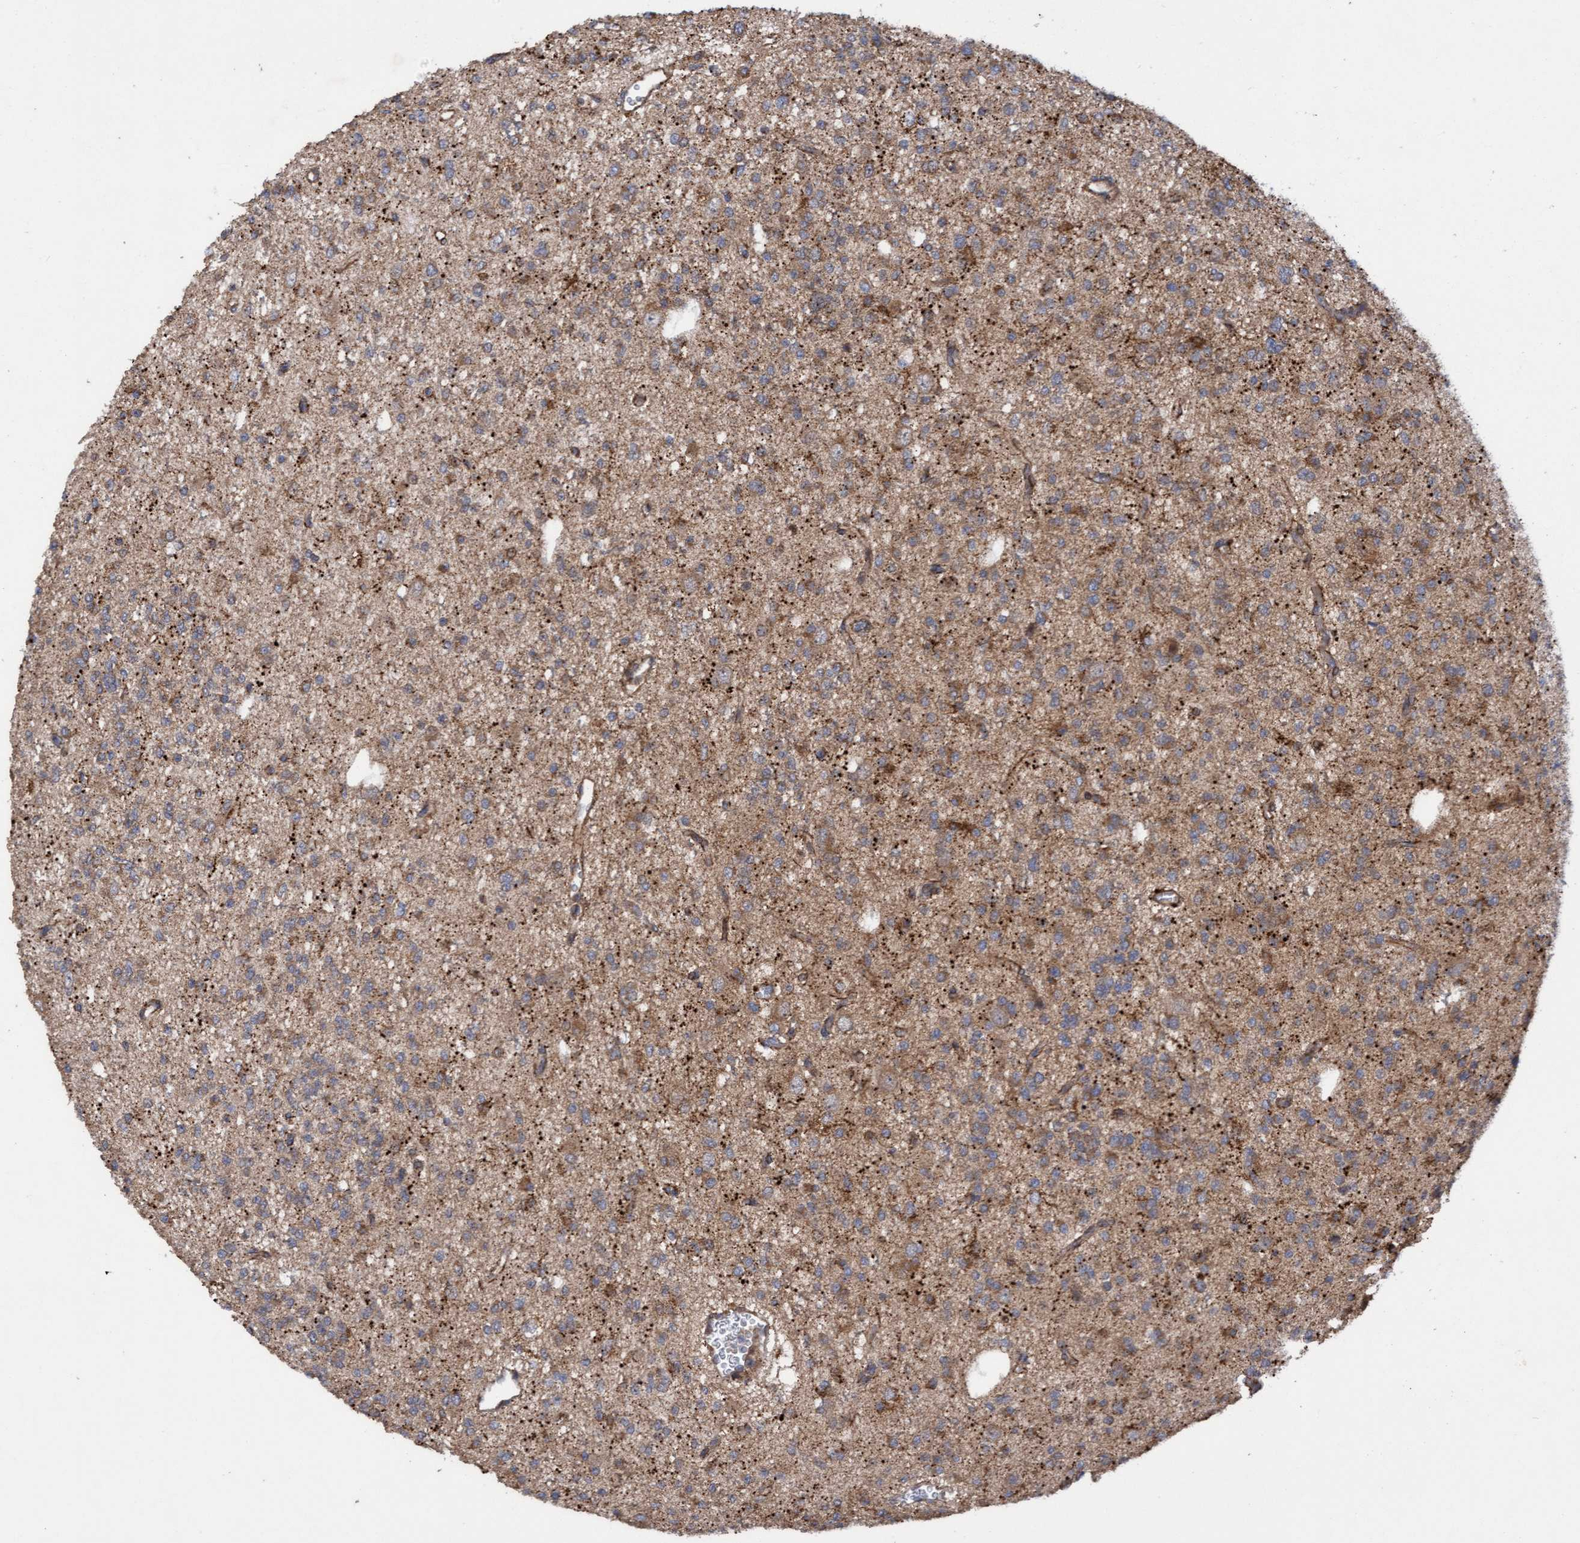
{"staining": {"intensity": "moderate", "quantity": "25%-75%", "location": "cytoplasmic/membranous"}, "tissue": "glioma", "cell_type": "Tumor cells", "image_type": "cancer", "snomed": [{"axis": "morphology", "description": "Glioma, malignant, Low grade"}, {"axis": "topography", "description": "Brain"}], "caption": "This histopathology image displays glioma stained with immunohistochemistry (IHC) to label a protein in brown. The cytoplasmic/membranous of tumor cells show moderate positivity for the protein. Nuclei are counter-stained blue.", "gene": "ELP5", "patient": {"sex": "male", "age": 38}}